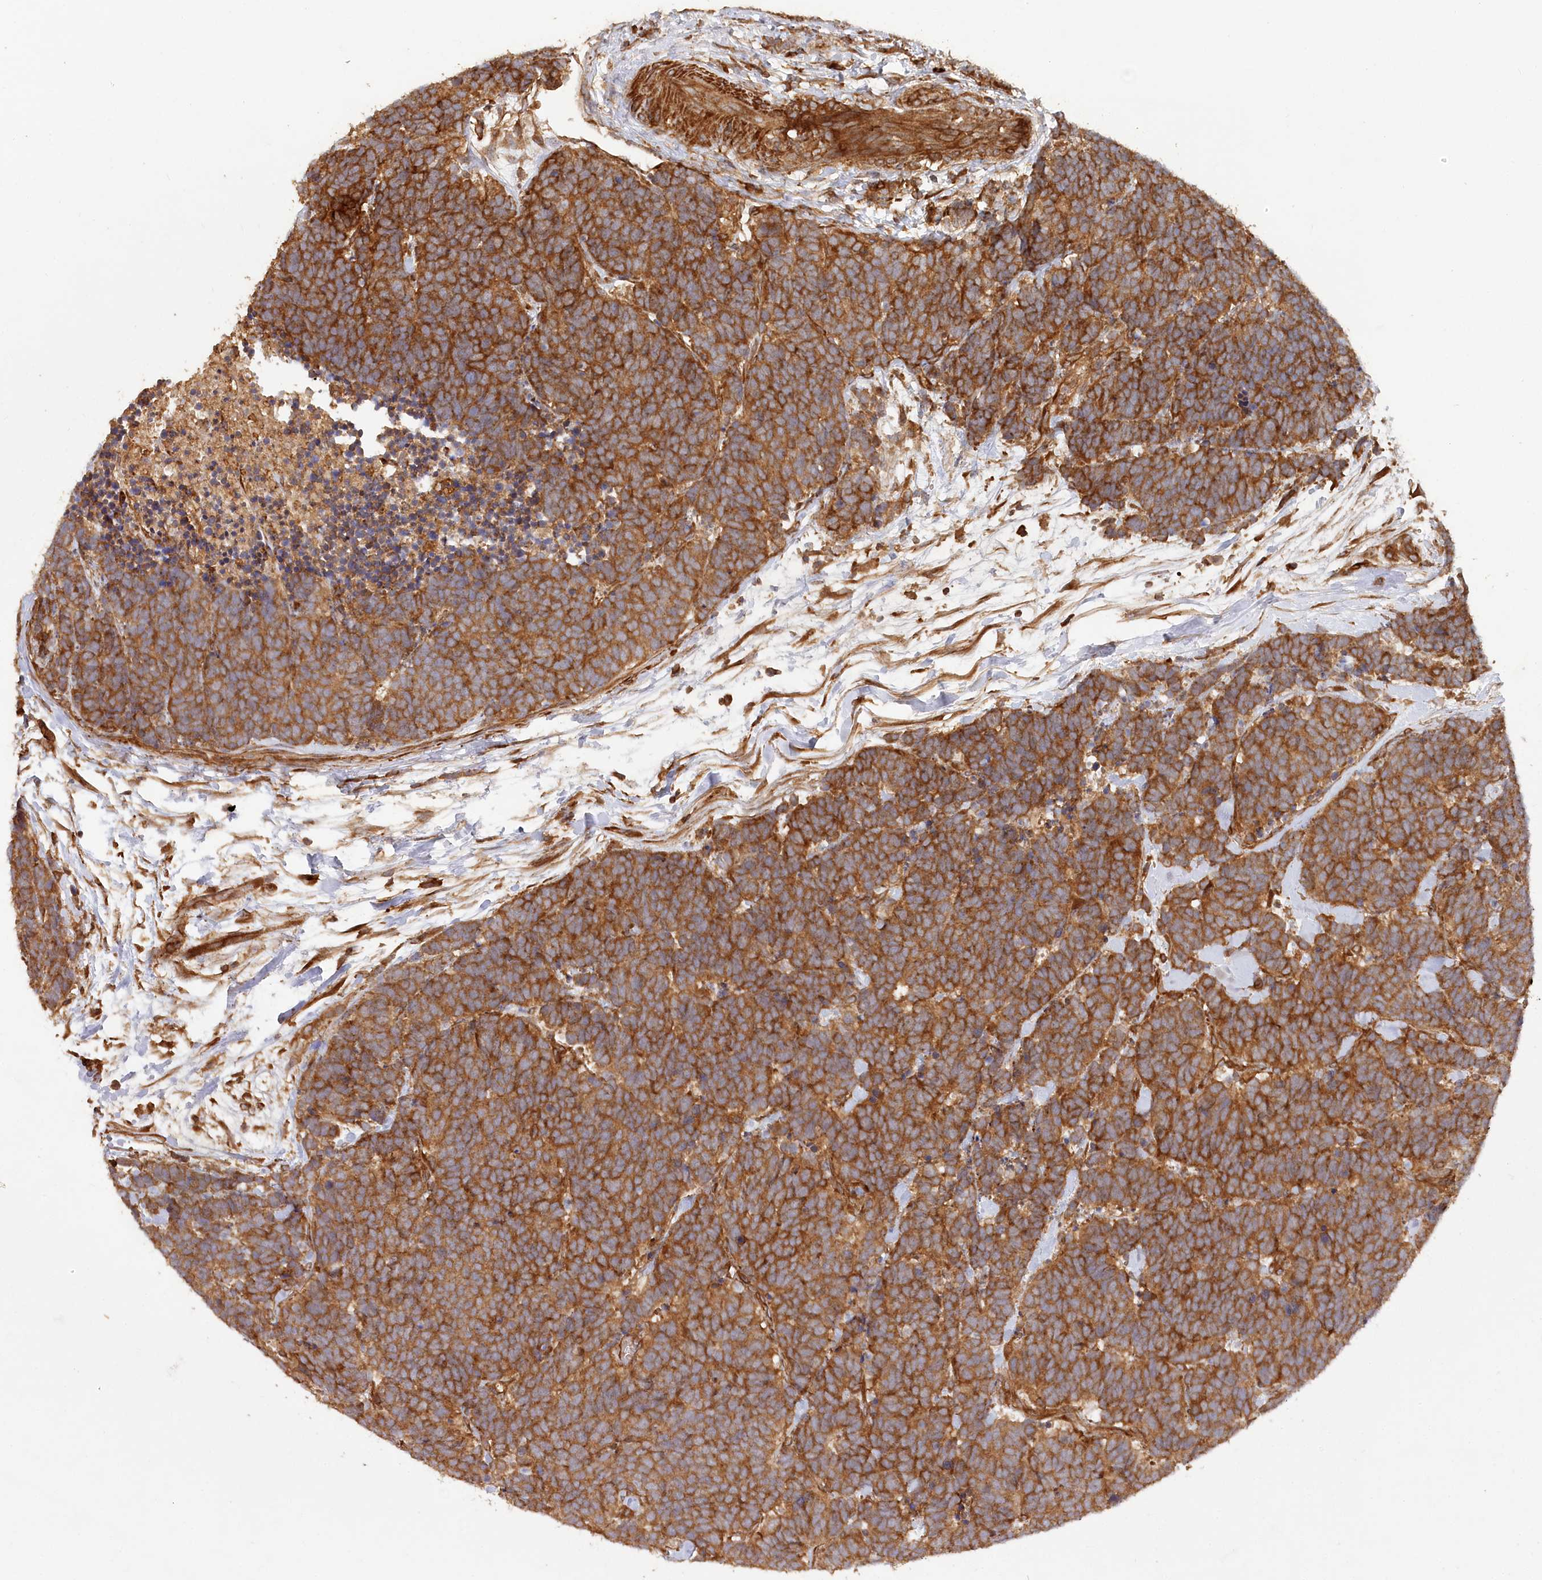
{"staining": {"intensity": "strong", "quantity": ">75%", "location": "cytoplasmic/membranous"}, "tissue": "carcinoid", "cell_type": "Tumor cells", "image_type": "cancer", "snomed": [{"axis": "morphology", "description": "Carcinoma, NOS"}, {"axis": "morphology", "description": "Carcinoid, malignant, NOS"}, {"axis": "topography", "description": "Urinary bladder"}], "caption": "Carcinoid (malignant) stained with DAB (3,3'-diaminobenzidine) IHC demonstrates high levels of strong cytoplasmic/membranous staining in approximately >75% of tumor cells.", "gene": "PAIP2", "patient": {"sex": "male", "age": 57}}